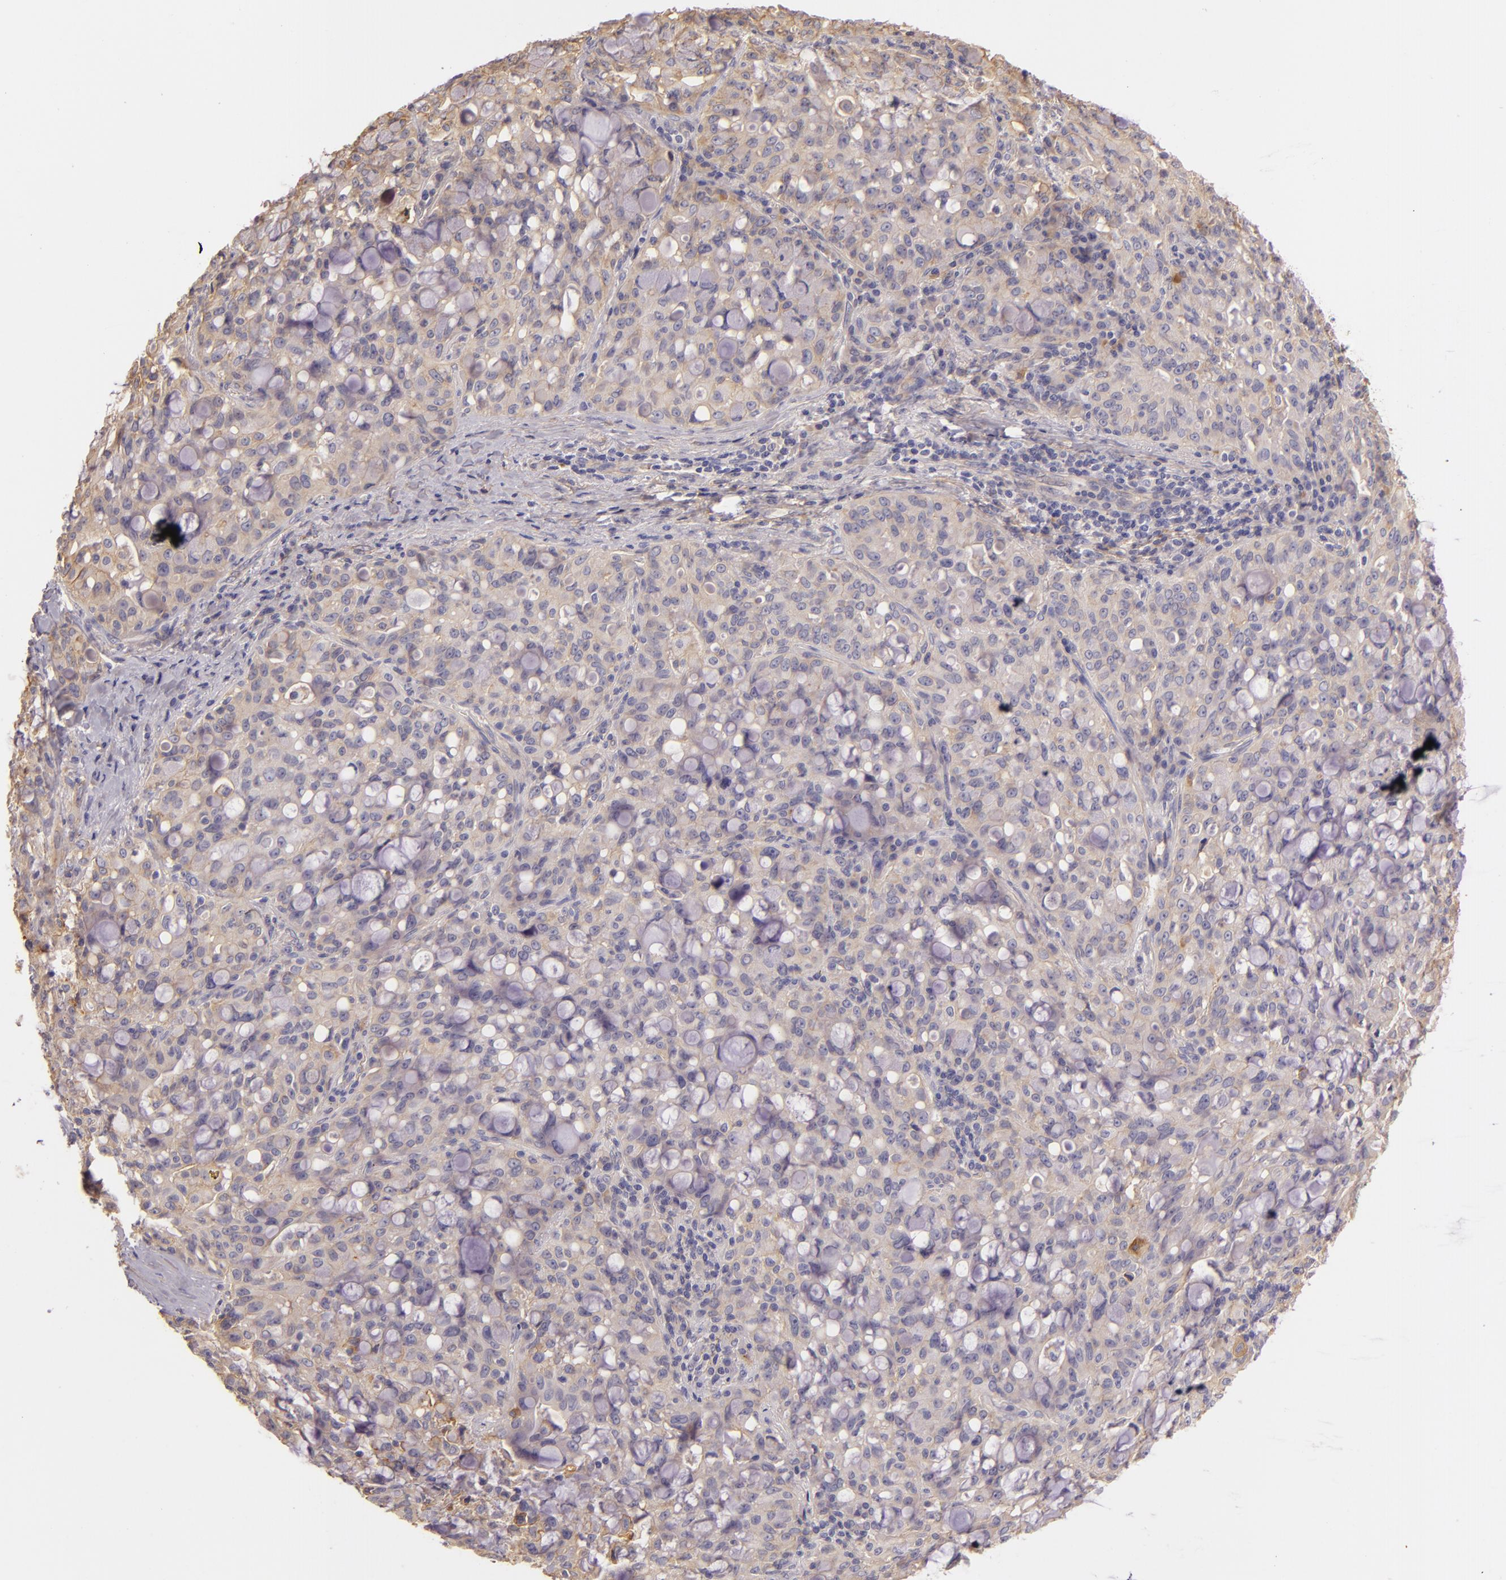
{"staining": {"intensity": "weak", "quantity": ">75%", "location": "cytoplasmic/membranous"}, "tissue": "lung cancer", "cell_type": "Tumor cells", "image_type": "cancer", "snomed": [{"axis": "morphology", "description": "Adenocarcinoma, NOS"}, {"axis": "topography", "description": "Lung"}], "caption": "Protein staining displays weak cytoplasmic/membranous positivity in approximately >75% of tumor cells in lung cancer.", "gene": "CTSF", "patient": {"sex": "female", "age": 44}}